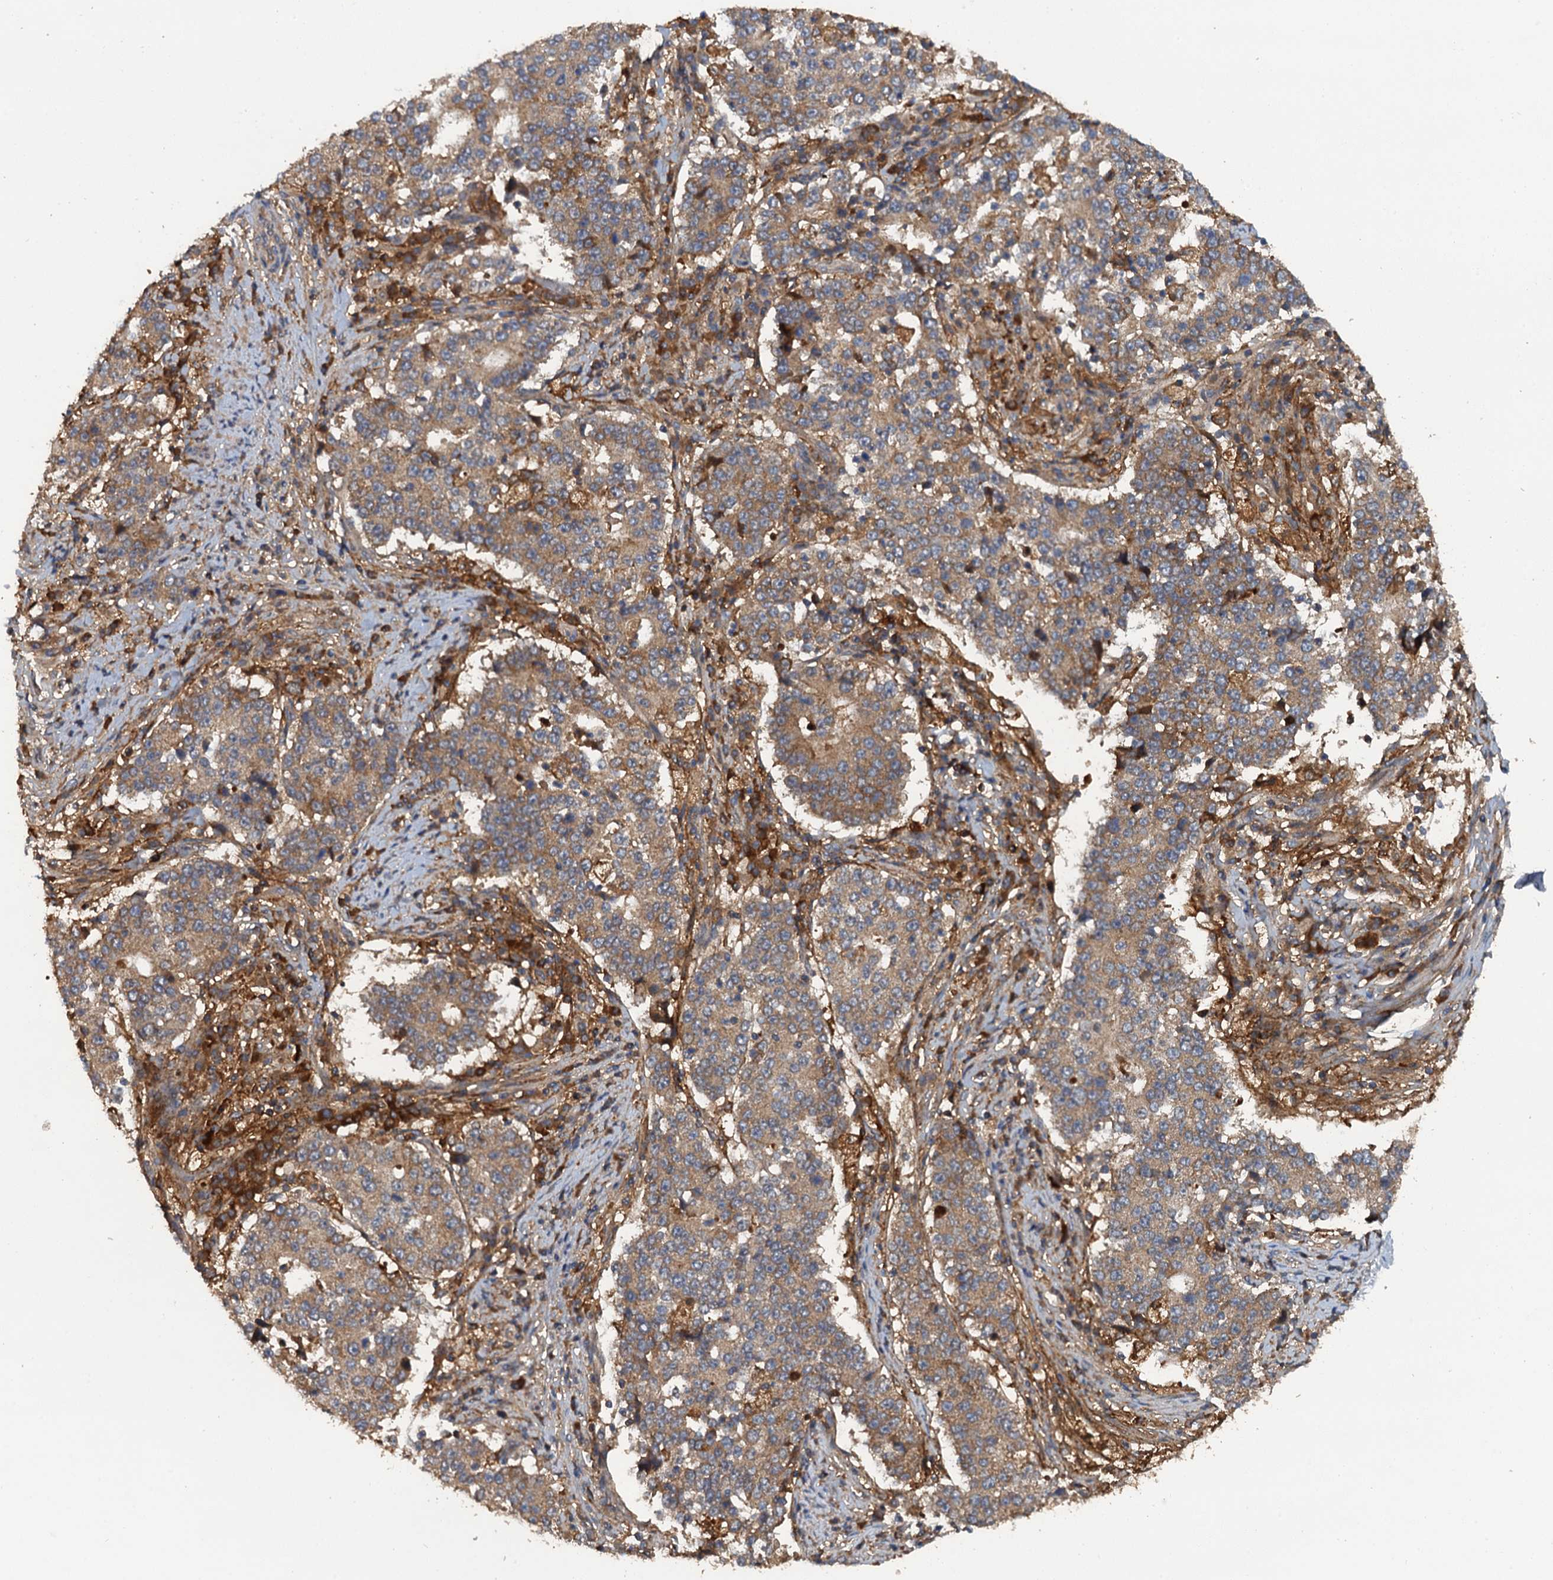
{"staining": {"intensity": "moderate", "quantity": ">75%", "location": "cytoplasmic/membranous"}, "tissue": "stomach cancer", "cell_type": "Tumor cells", "image_type": "cancer", "snomed": [{"axis": "morphology", "description": "Adenocarcinoma, NOS"}, {"axis": "topography", "description": "Stomach"}], "caption": "Immunohistochemistry staining of adenocarcinoma (stomach), which displays medium levels of moderate cytoplasmic/membranous expression in about >75% of tumor cells indicating moderate cytoplasmic/membranous protein positivity. The staining was performed using DAB (3,3'-diaminobenzidine) (brown) for protein detection and nuclei were counterstained in hematoxylin (blue).", "gene": "HAPLN3", "patient": {"sex": "male", "age": 59}}